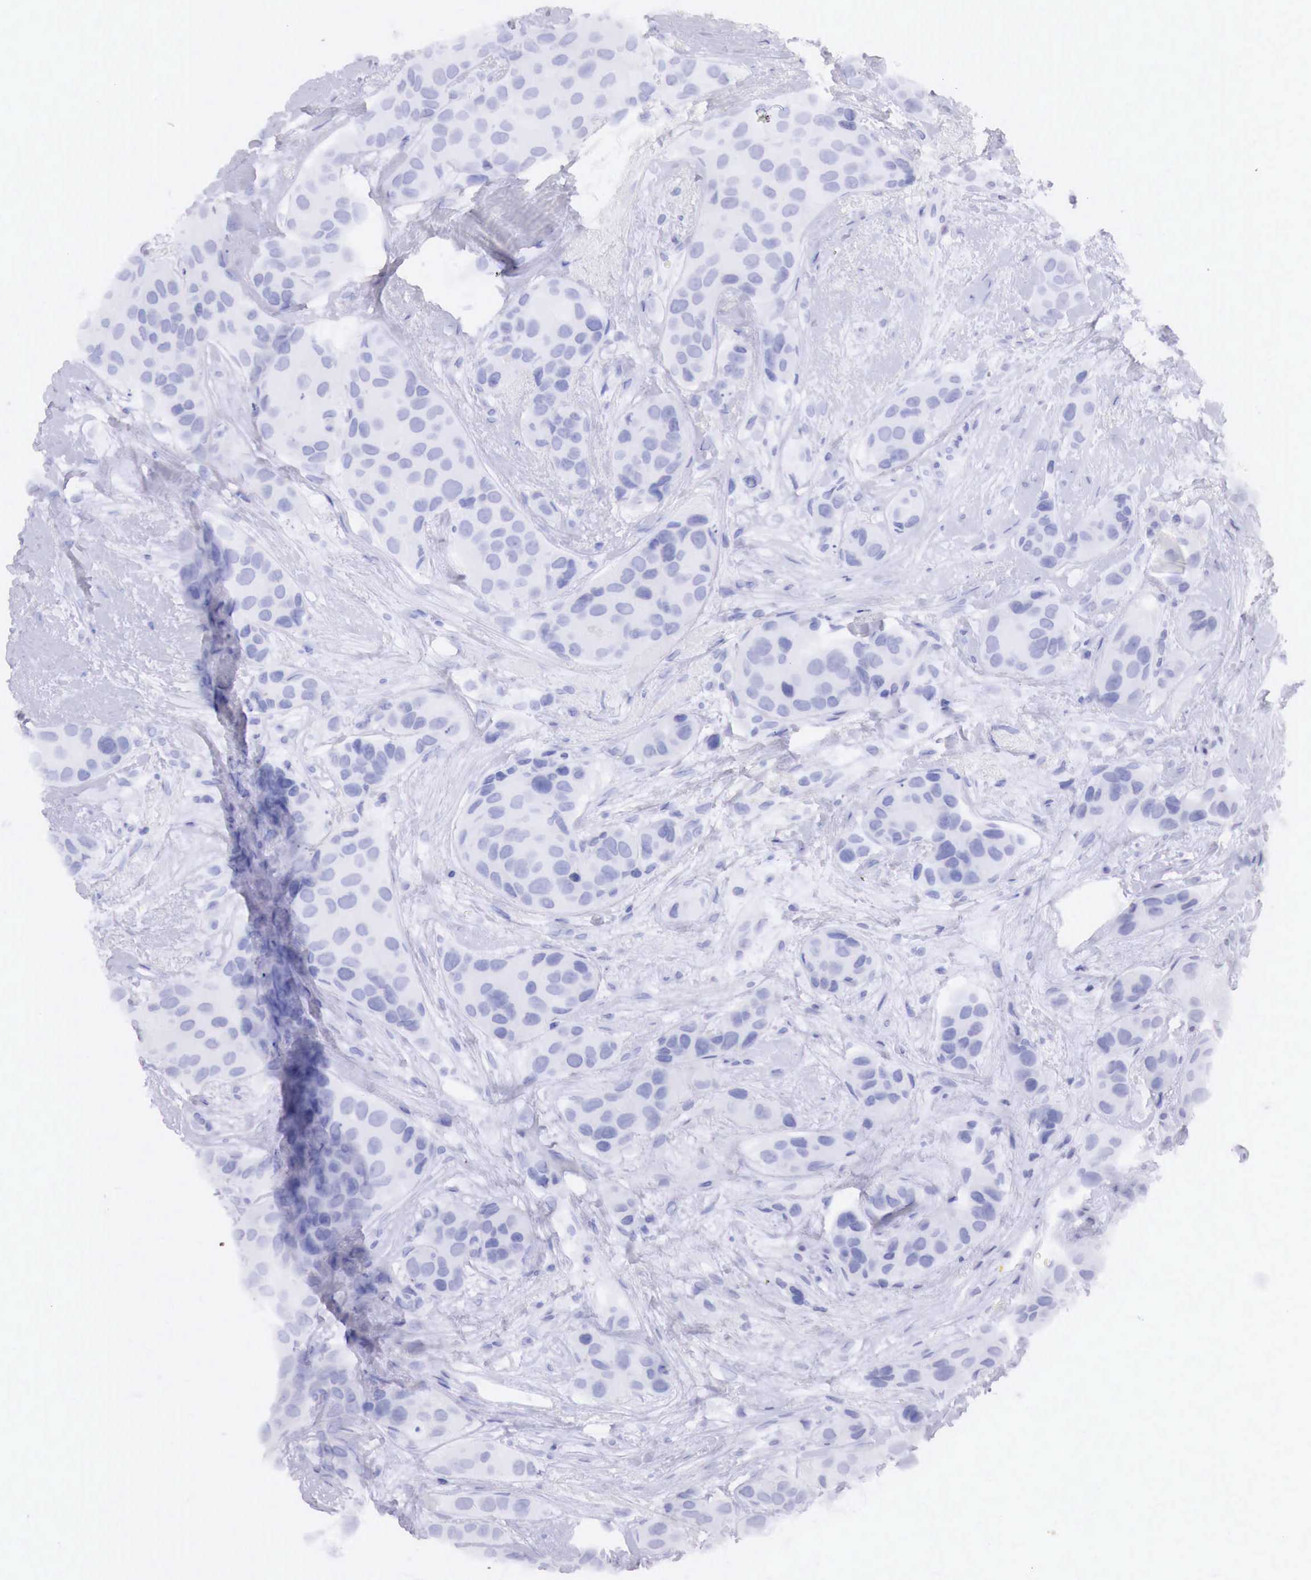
{"staining": {"intensity": "negative", "quantity": "none", "location": "none"}, "tissue": "breast cancer", "cell_type": "Tumor cells", "image_type": "cancer", "snomed": [{"axis": "morphology", "description": "Duct carcinoma"}, {"axis": "topography", "description": "Breast"}], "caption": "Immunohistochemistry image of neoplastic tissue: human intraductal carcinoma (breast) stained with DAB exhibits no significant protein staining in tumor cells.", "gene": "RDX", "patient": {"sex": "female", "age": 68}}